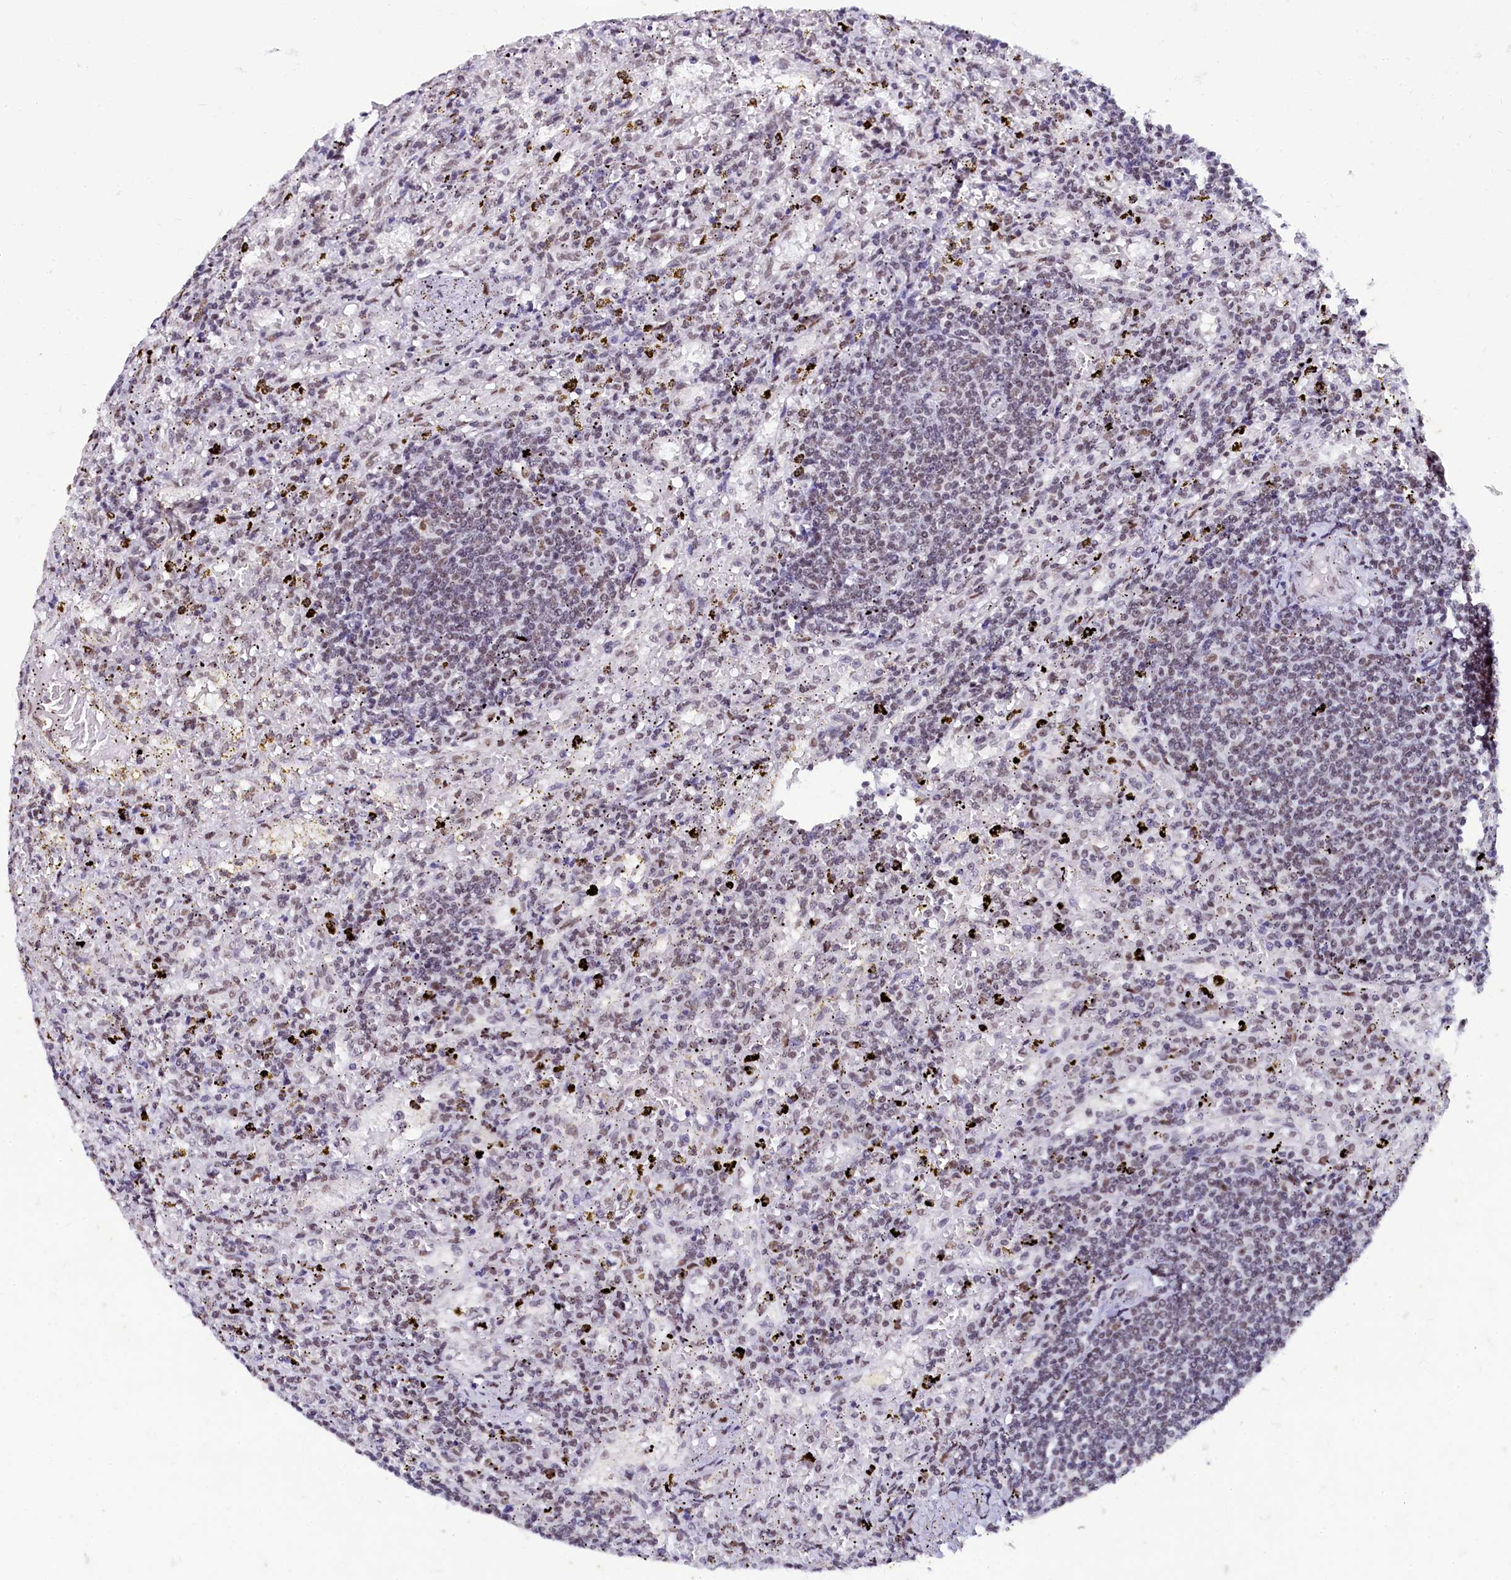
{"staining": {"intensity": "weak", "quantity": "<25%", "location": "nuclear"}, "tissue": "lymphoma", "cell_type": "Tumor cells", "image_type": "cancer", "snomed": [{"axis": "morphology", "description": "Malignant lymphoma, non-Hodgkin's type, Low grade"}, {"axis": "topography", "description": "Spleen"}], "caption": "Lymphoma was stained to show a protein in brown. There is no significant staining in tumor cells.", "gene": "CPSF7", "patient": {"sex": "male", "age": 76}}